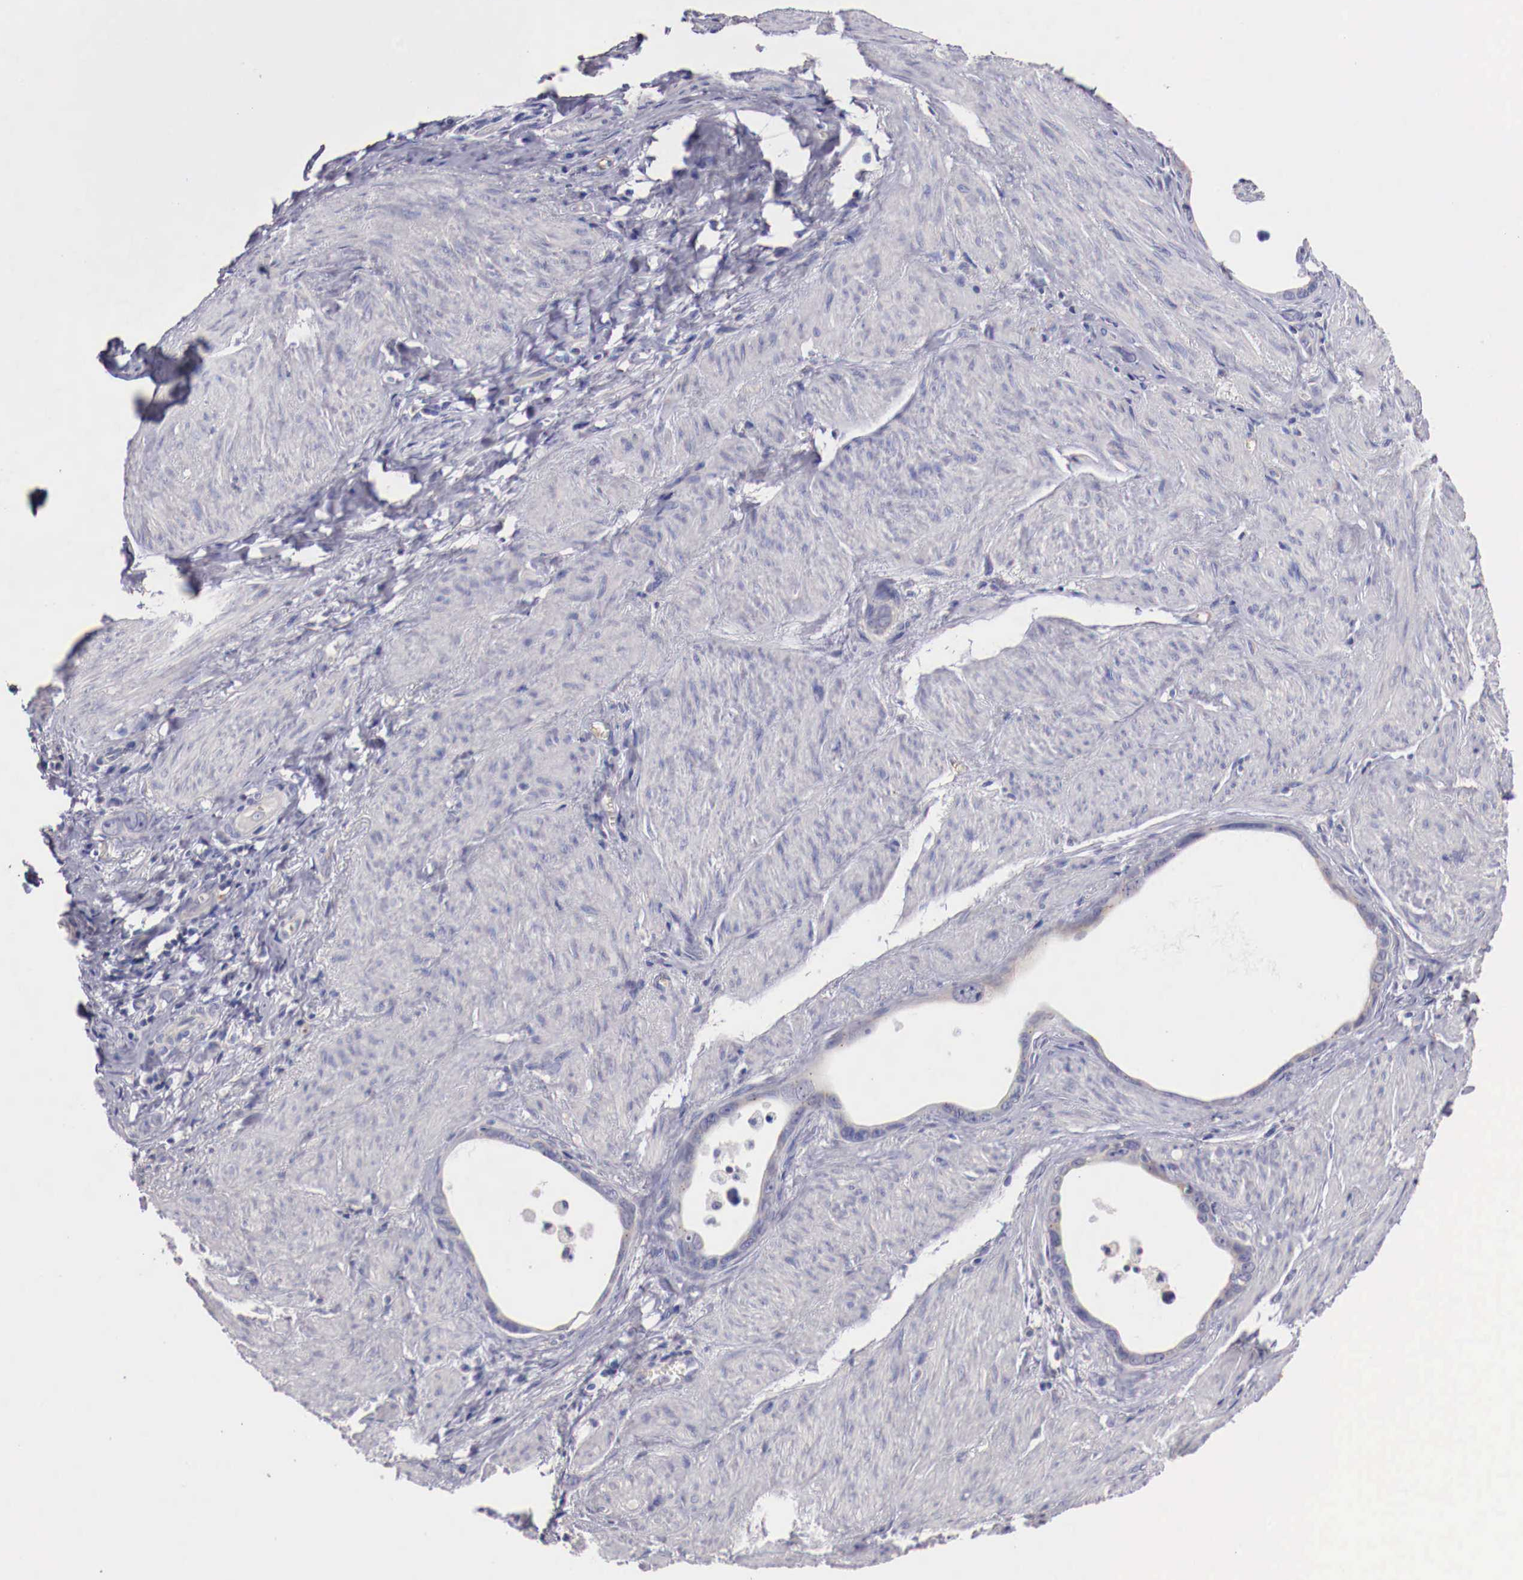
{"staining": {"intensity": "negative", "quantity": "none", "location": "none"}, "tissue": "stomach cancer", "cell_type": "Tumor cells", "image_type": "cancer", "snomed": [{"axis": "morphology", "description": "Adenocarcinoma, NOS"}, {"axis": "topography", "description": "Stomach"}], "caption": "Protein analysis of stomach cancer shows no significant positivity in tumor cells. (DAB immunohistochemistry (IHC) with hematoxylin counter stain).", "gene": "PITPNA", "patient": {"sex": "male", "age": 78}}